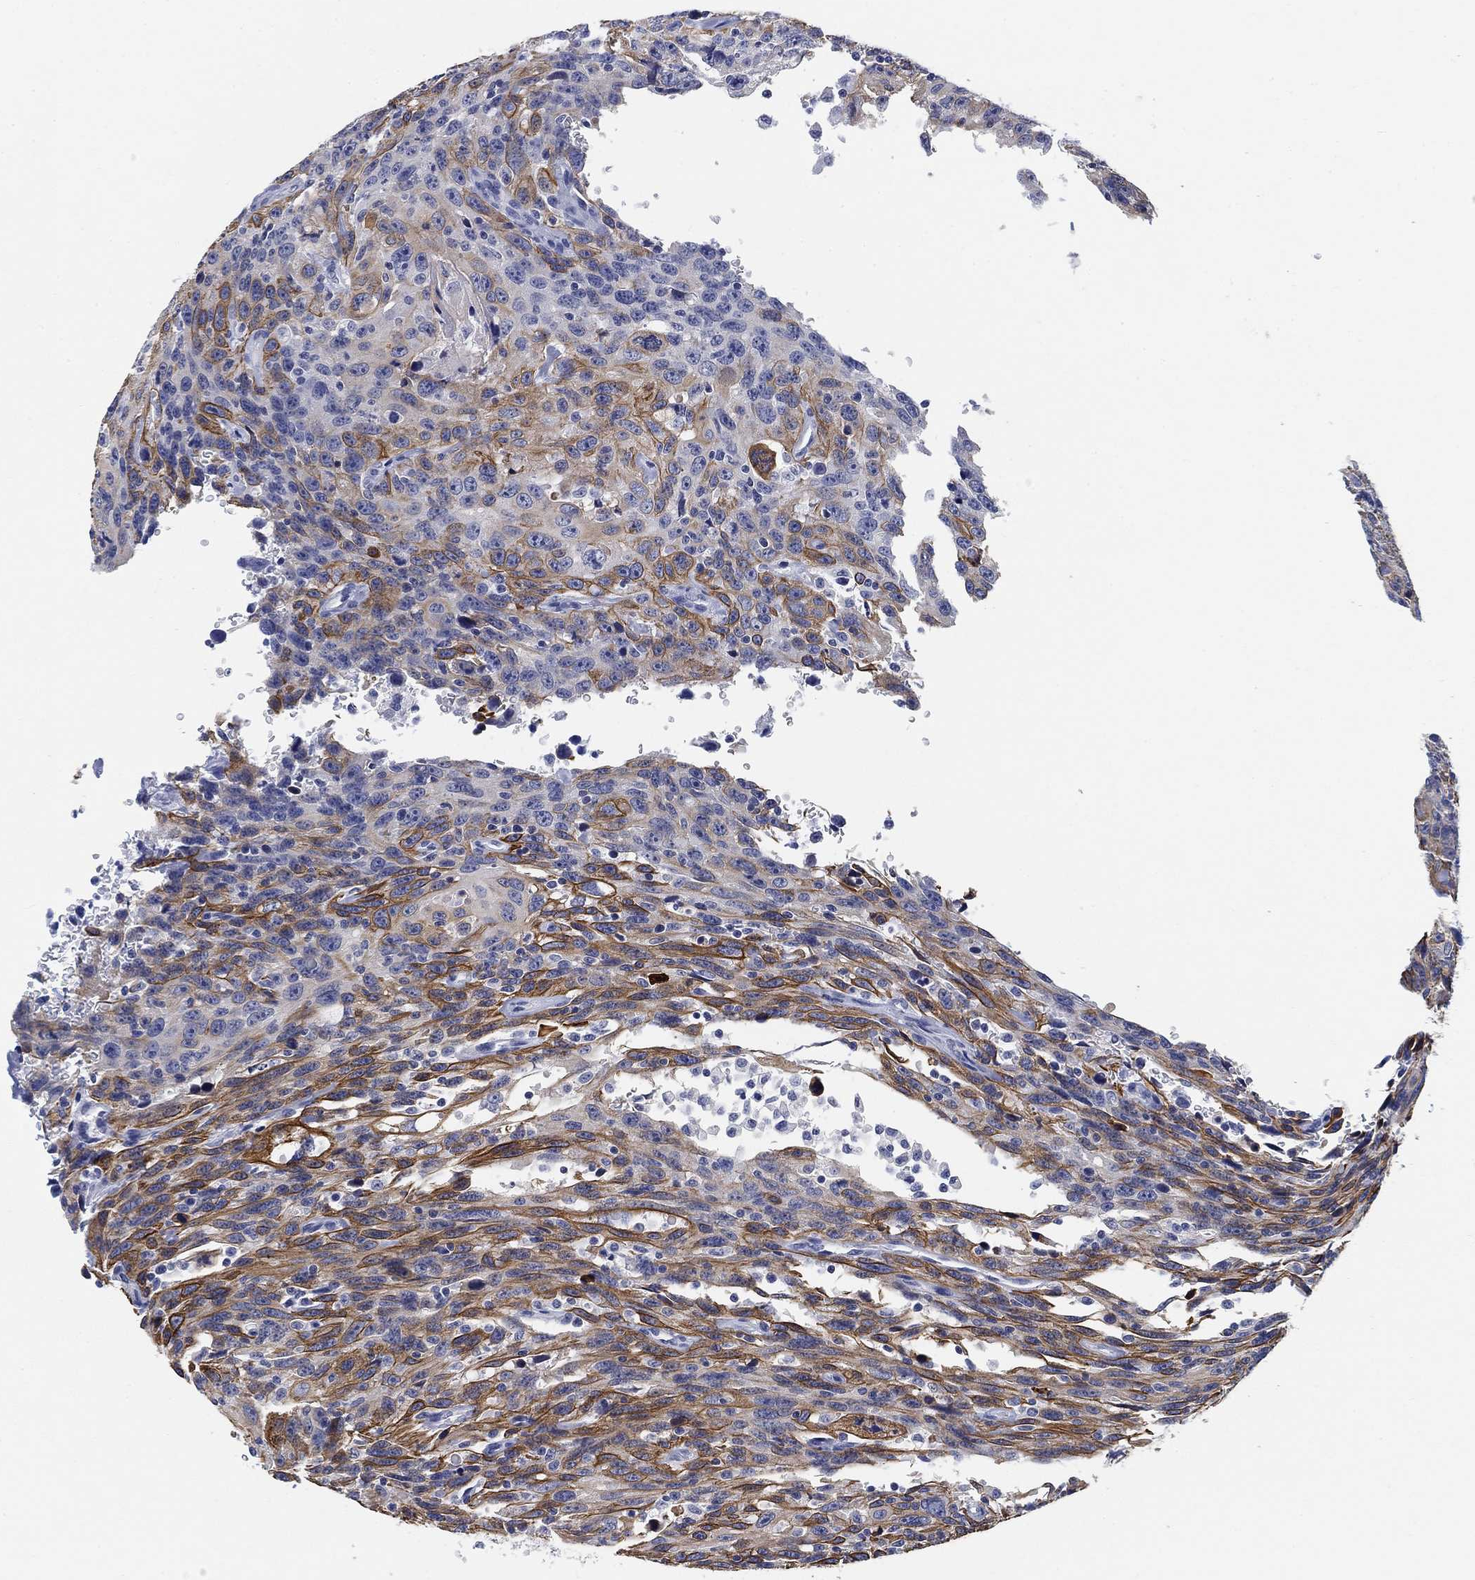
{"staining": {"intensity": "moderate", "quantity": "25%-75%", "location": "cytoplasmic/membranous"}, "tissue": "urothelial cancer", "cell_type": "Tumor cells", "image_type": "cancer", "snomed": [{"axis": "morphology", "description": "Urothelial carcinoma, NOS"}, {"axis": "morphology", "description": "Urothelial carcinoma, High grade"}, {"axis": "topography", "description": "Urinary bladder"}], "caption": "Immunohistochemistry of urothelial cancer demonstrates medium levels of moderate cytoplasmic/membranous expression in about 25%-75% of tumor cells. Using DAB (brown) and hematoxylin (blue) stains, captured at high magnification using brightfield microscopy.", "gene": "CLUL1", "patient": {"sex": "female", "age": 73}}